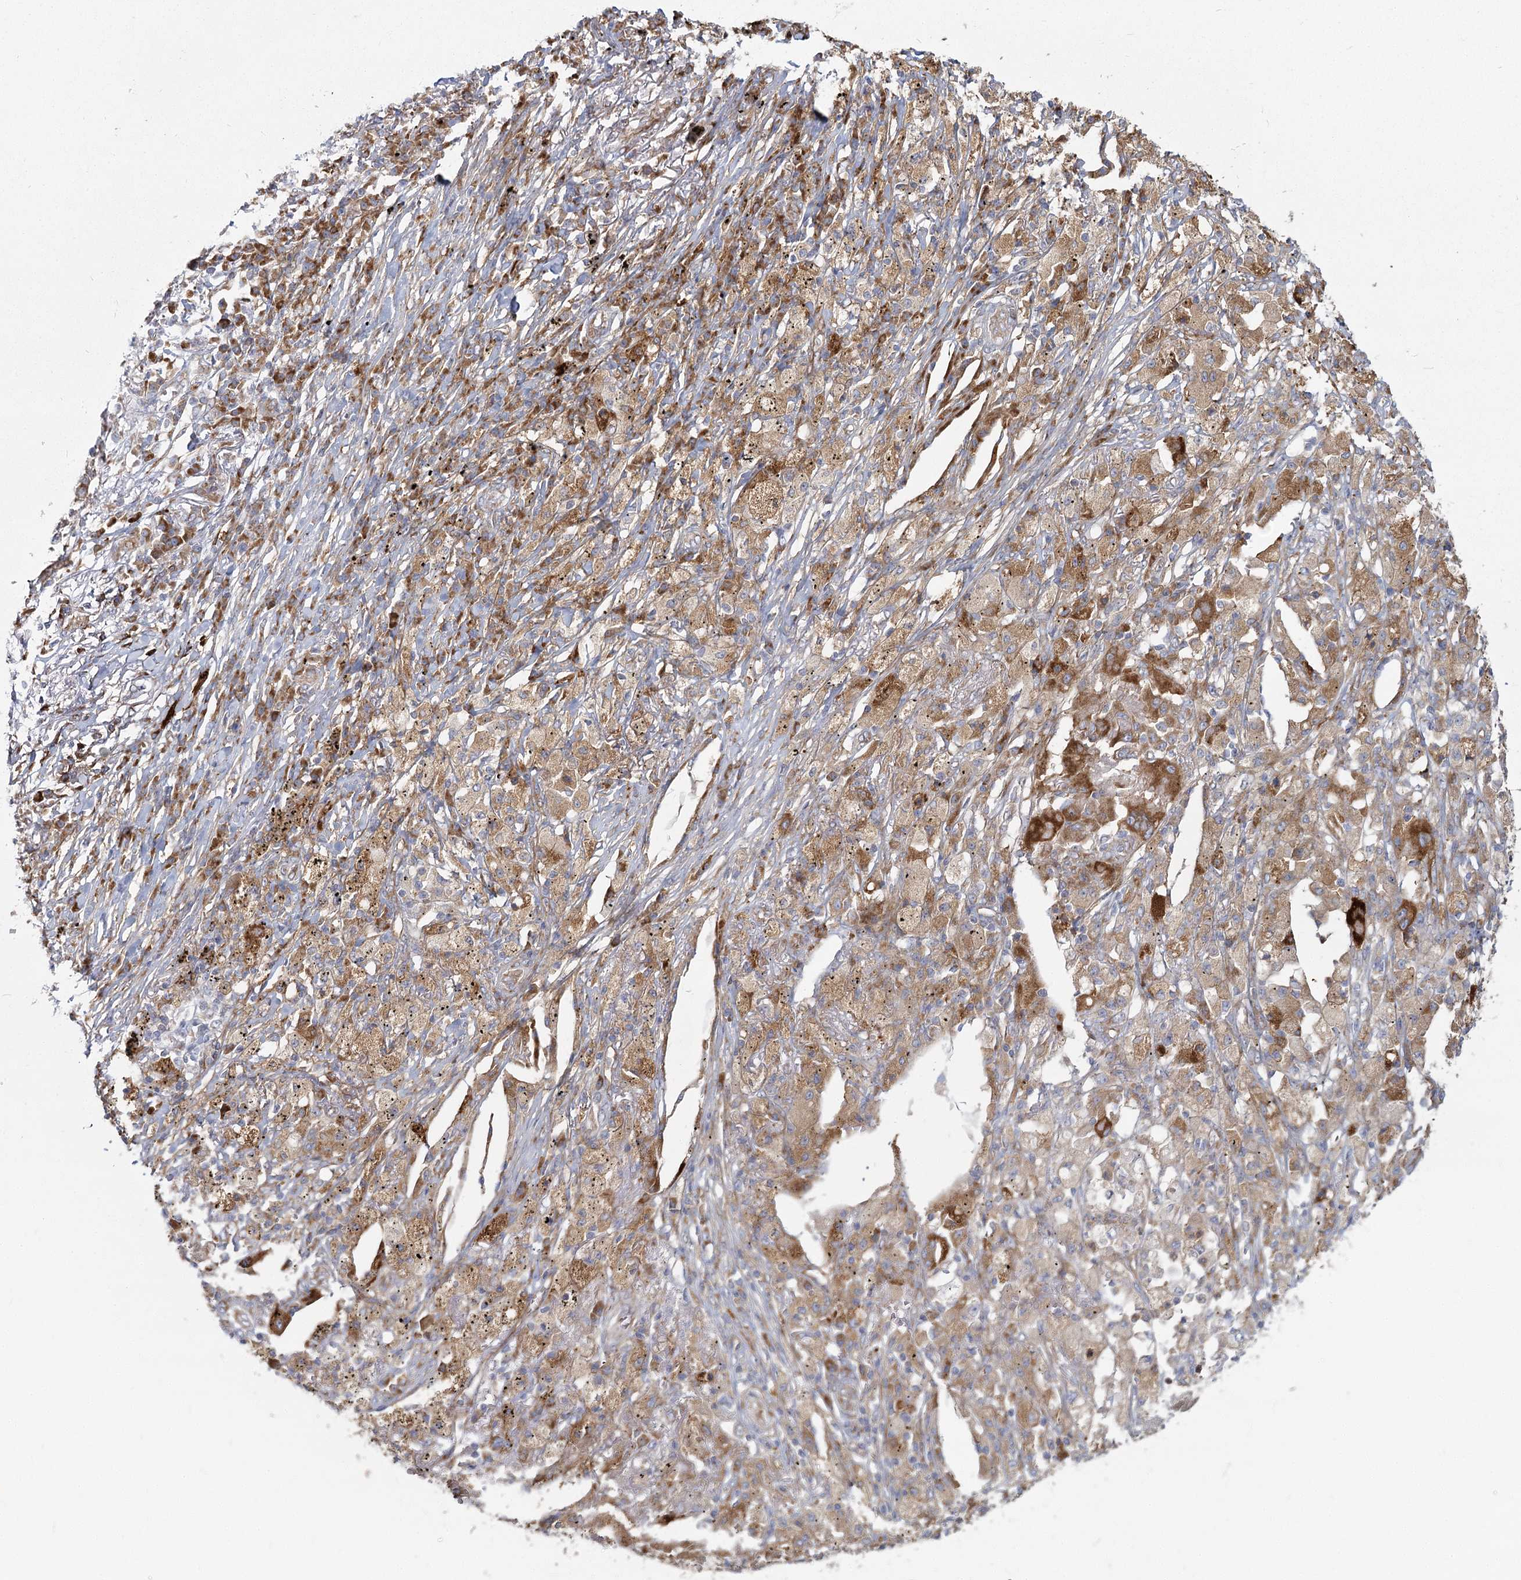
{"staining": {"intensity": "moderate", "quantity": ">75%", "location": "cytoplasmic/membranous"}, "tissue": "lung cancer", "cell_type": "Tumor cells", "image_type": "cancer", "snomed": [{"axis": "morphology", "description": "Squamous cell carcinoma, NOS"}, {"axis": "topography", "description": "Lung"}], "caption": "Immunohistochemistry image of neoplastic tissue: lung cancer stained using immunohistochemistry displays medium levels of moderate protein expression localized specifically in the cytoplasmic/membranous of tumor cells, appearing as a cytoplasmic/membranous brown color.", "gene": "HARS2", "patient": {"sex": "female", "age": 63}}